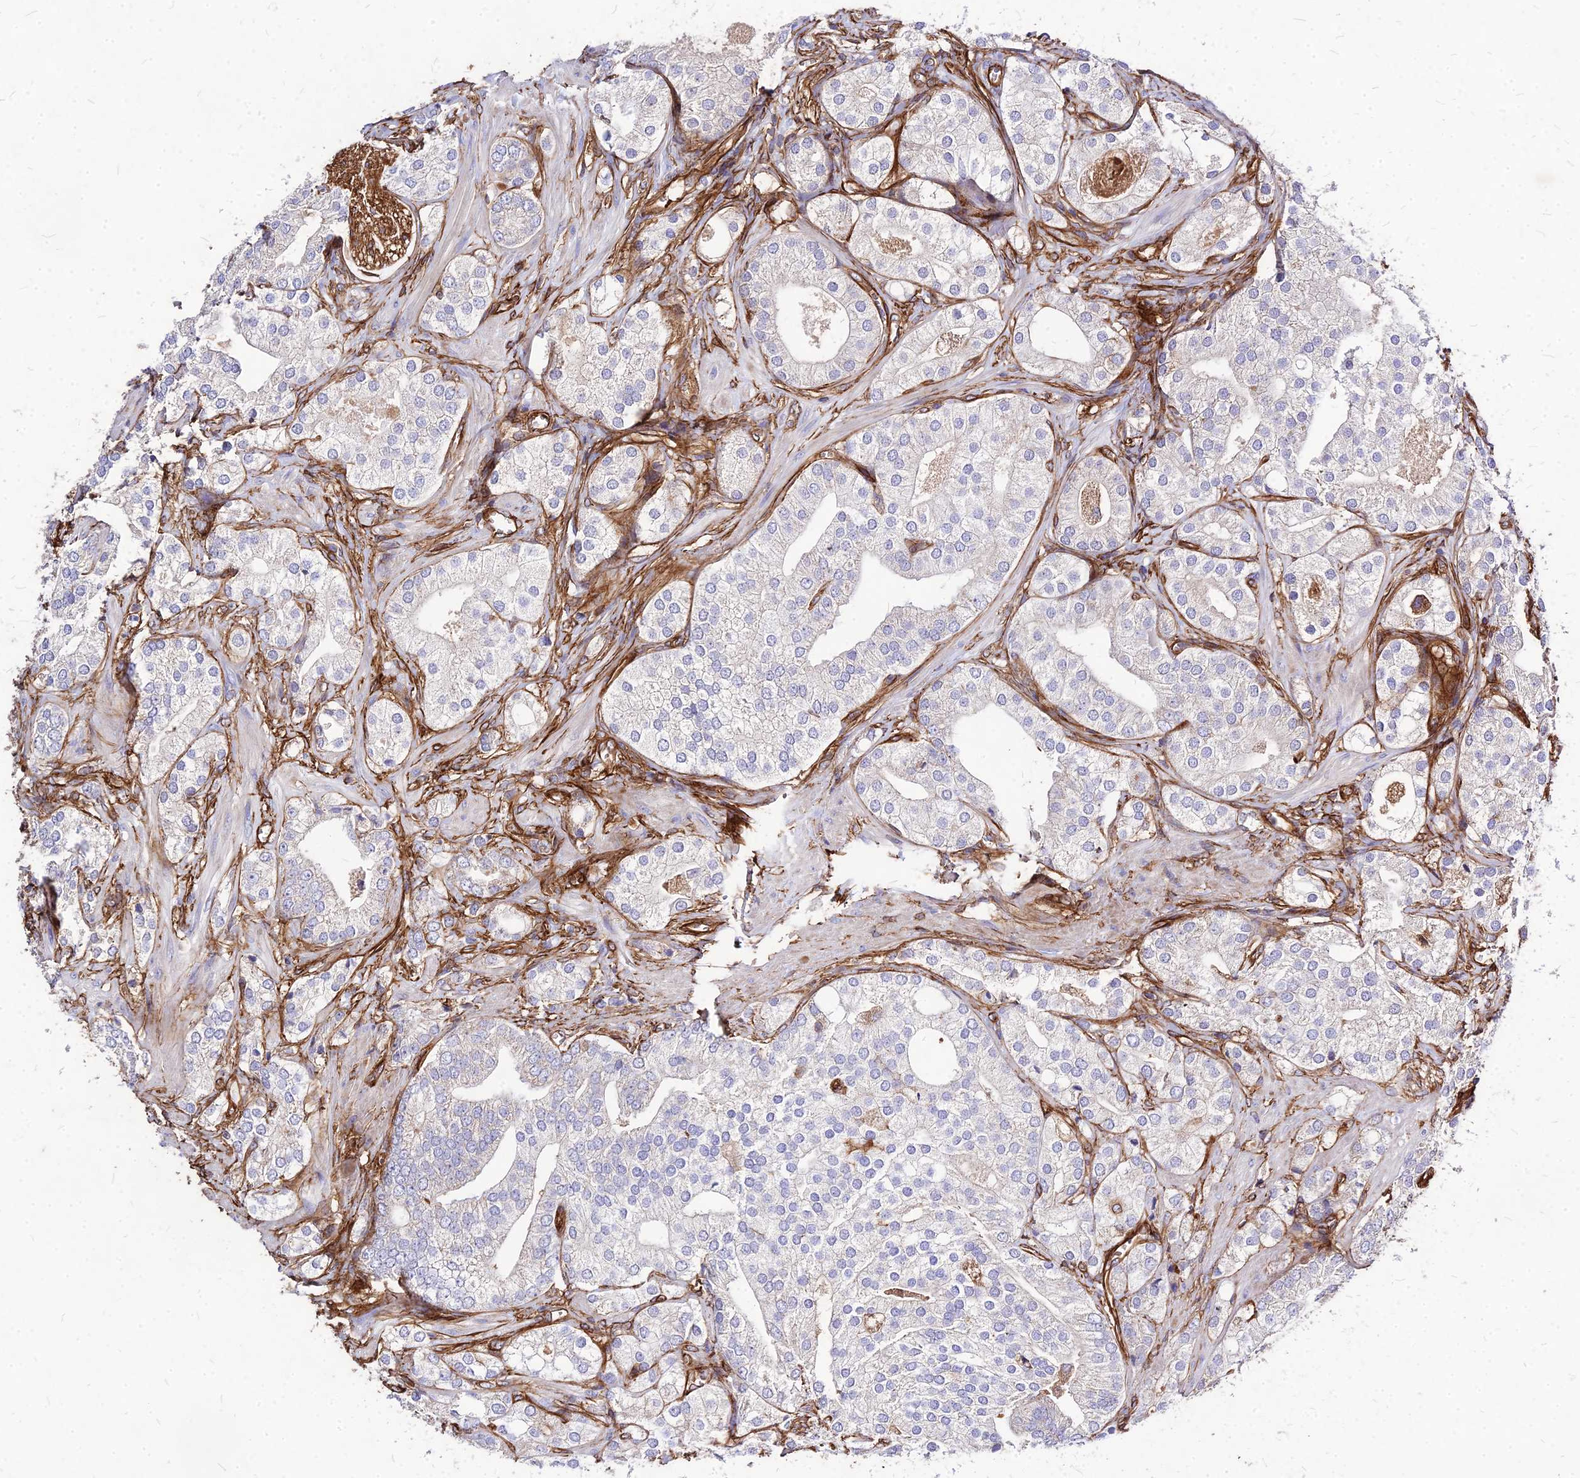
{"staining": {"intensity": "negative", "quantity": "none", "location": "none"}, "tissue": "prostate cancer", "cell_type": "Tumor cells", "image_type": "cancer", "snomed": [{"axis": "morphology", "description": "Adenocarcinoma, High grade"}, {"axis": "topography", "description": "Prostate"}], "caption": "Protein analysis of prostate cancer (high-grade adenocarcinoma) exhibits no significant expression in tumor cells.", "gene": "EFCC1", "patient": {"sex": "male", "age": 50}}